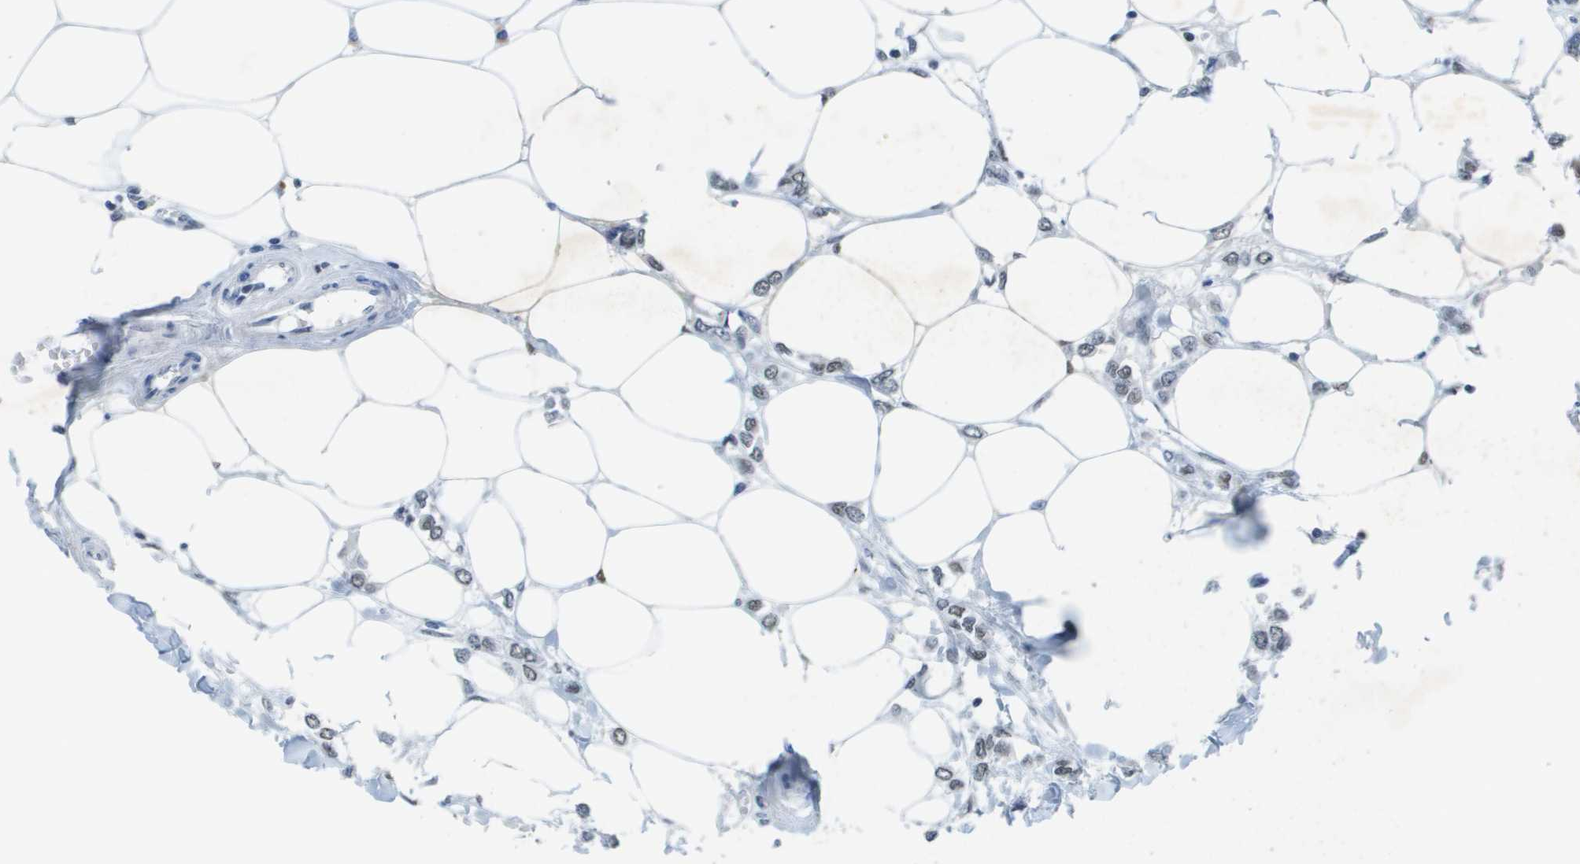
{"staining": {"intensity": "weak", "quantity": "<25%", "location": "nuclear"}, "tissue": "breast cancer", "cell_type": "Tumor cells", "image_type": "cancer", "snomed": [{"axis": "morphology", "description": "Lobular carcinoma"}, {"axis": "topography", "description": "Breast"}], "caption": "IHC of human breast cancer (lobular carcinoma) reveals no positivity in tumor cells.", "gene": "TP53RK", "patient": {"sex": "female", "age": 51}}